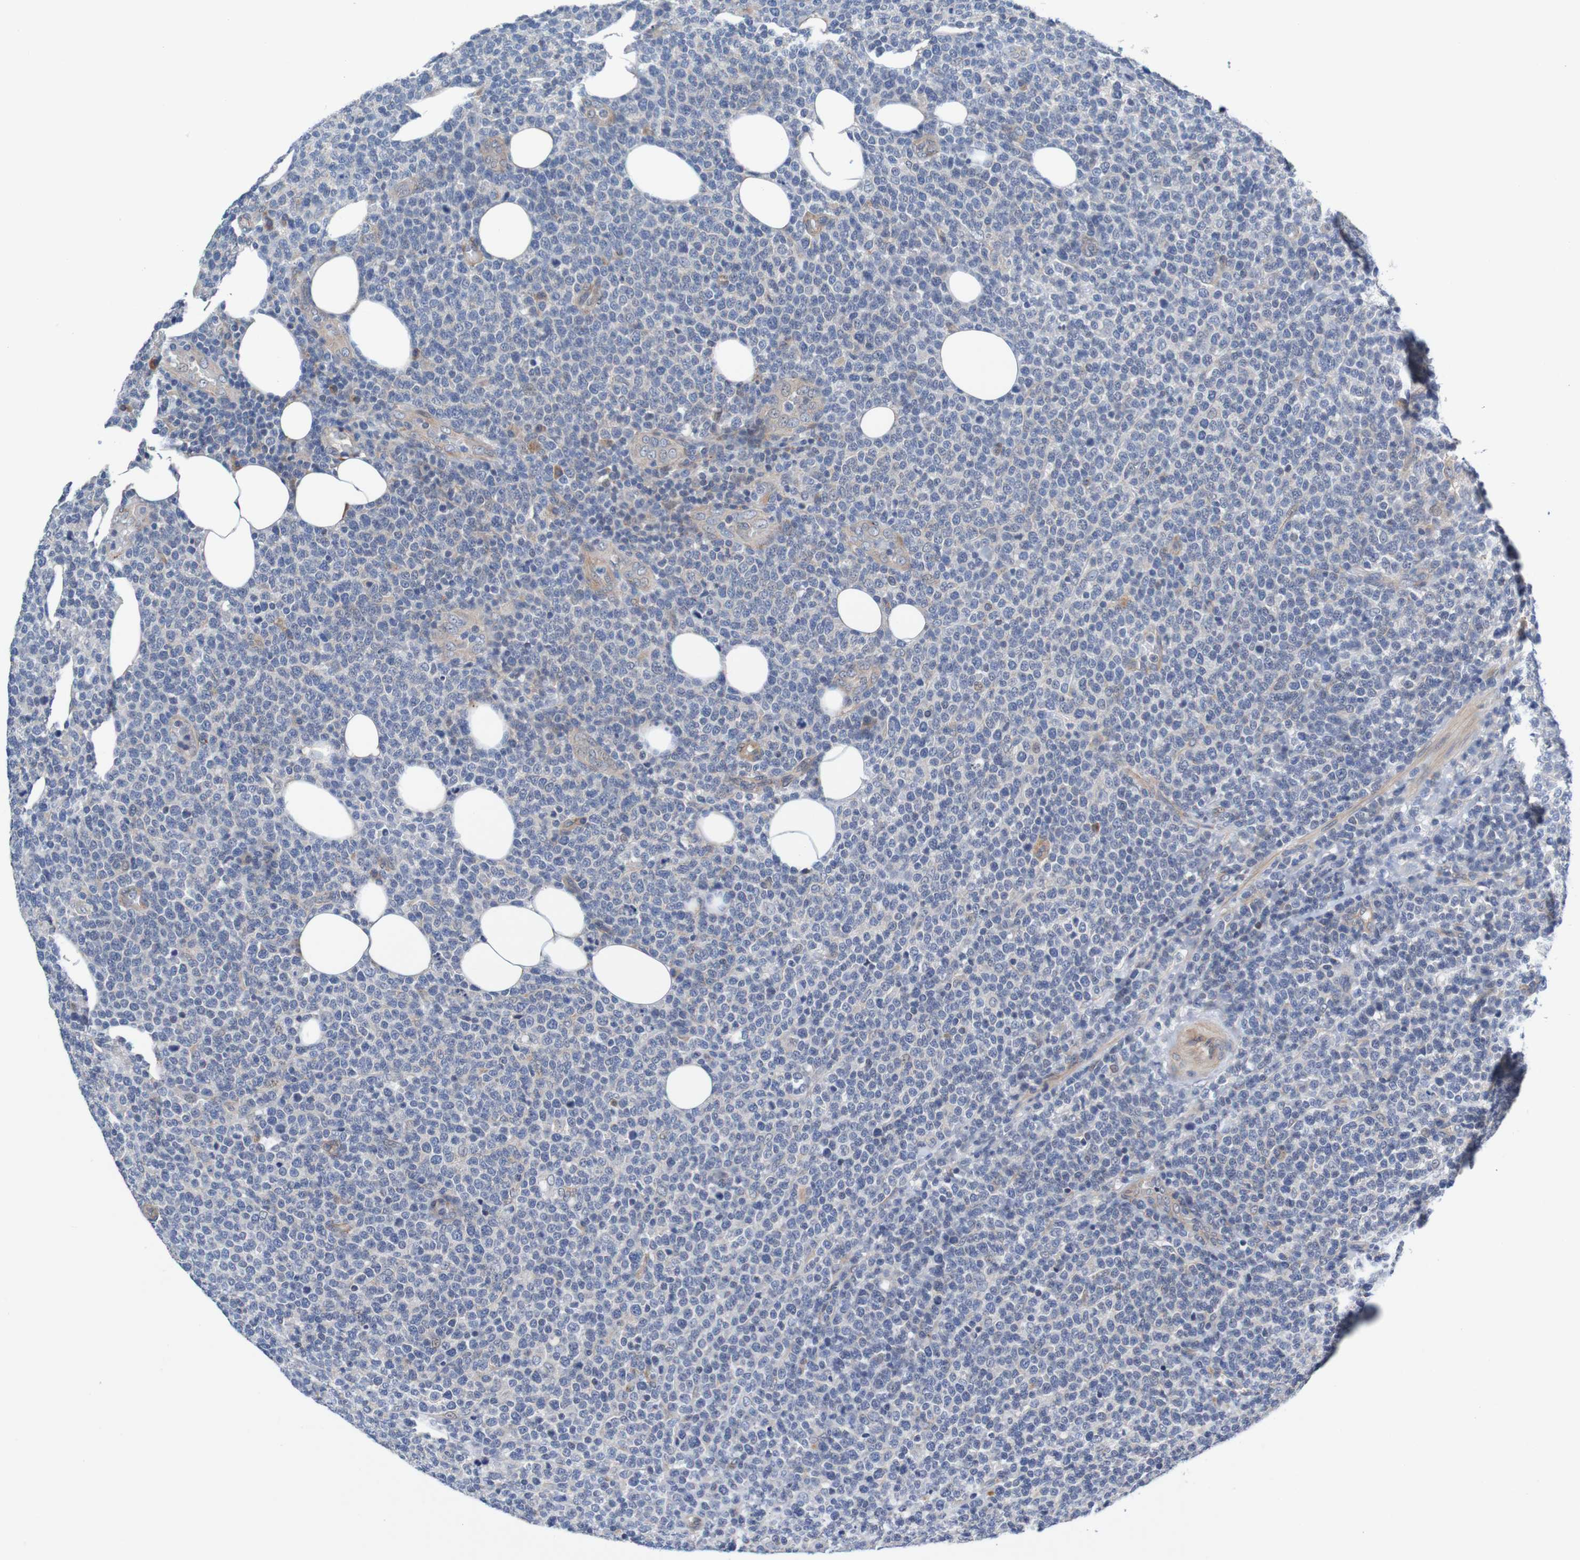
{"staining": {"intensity": "negative", "quantity": "none", "location": "none"}, "tissue": "lymphoma", "cell_type": "Tumor cells", "image_type": "cancer", "snomed": [{"axis": "morphology", "description": "Malignant lymphoma, non-Hodgkin's type, High grade"}, {"axis": "topography", "description": "Lymph node"}], "caption": "A micrograph of lymphoma stained for a protein reveals no brown staining in tumor cells.", "gene": "CPED1", "patient": {"sex": "male", "age": 61}}